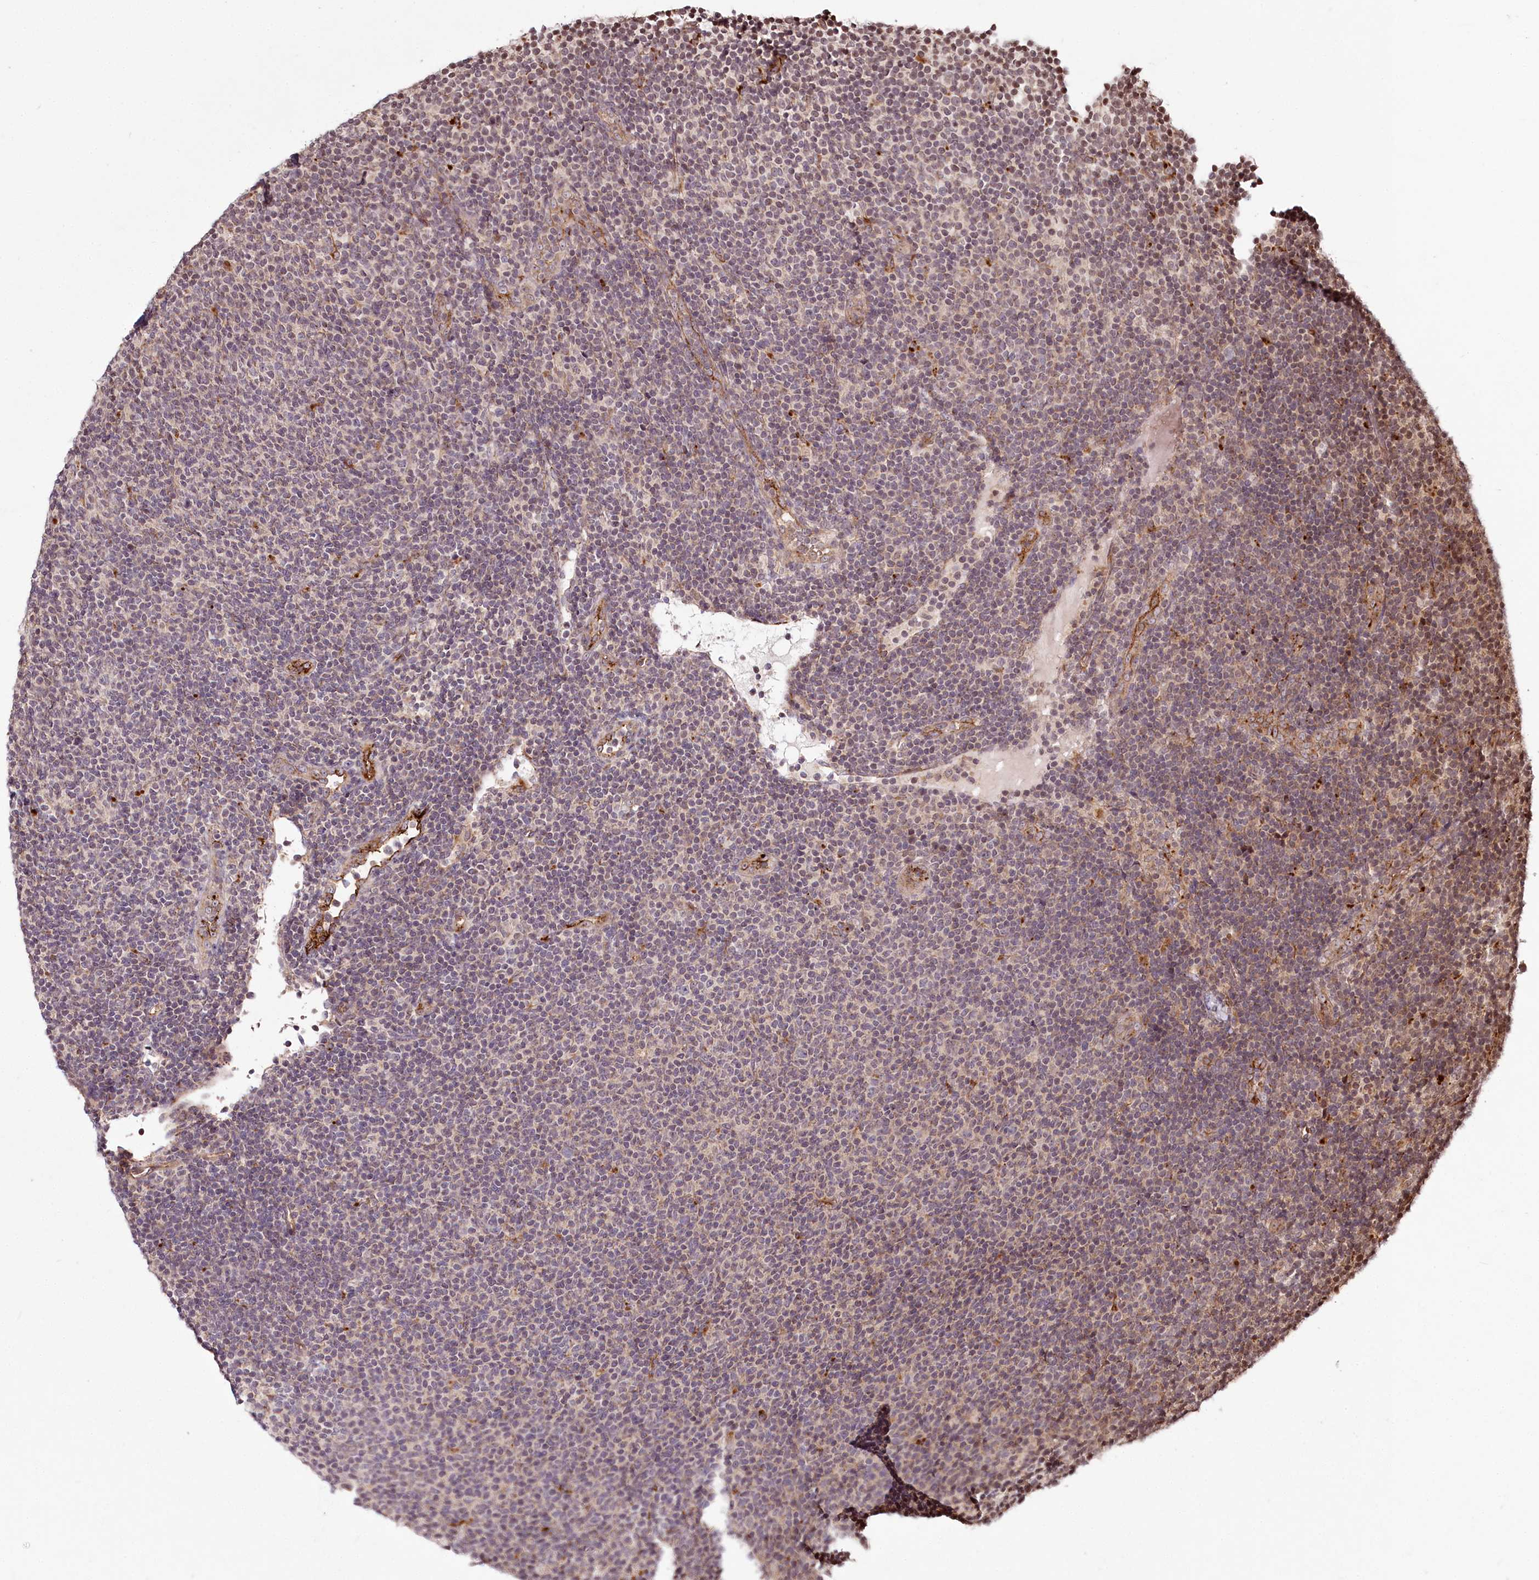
{"staining": {"intensity": "weak", "quantity": "<25%", "location": "cytoplasmic/membranous"}, "tissue": "lymphoma", "cell_type": "Tumor cells", "image_type": "cancer", "snomed": [{"axis": "morphology", "description": "Malignant lymphoma, non-Hodgkin's type, Low grade"}, {"axis": "topography", "description": "Lymph node"}], "caption": "Lymphoma was stained to show a protein in brown. There is no significant staining in tumor cells.", "gene": "HOXC8", "patient": {"sex": "male", "age": 66}}